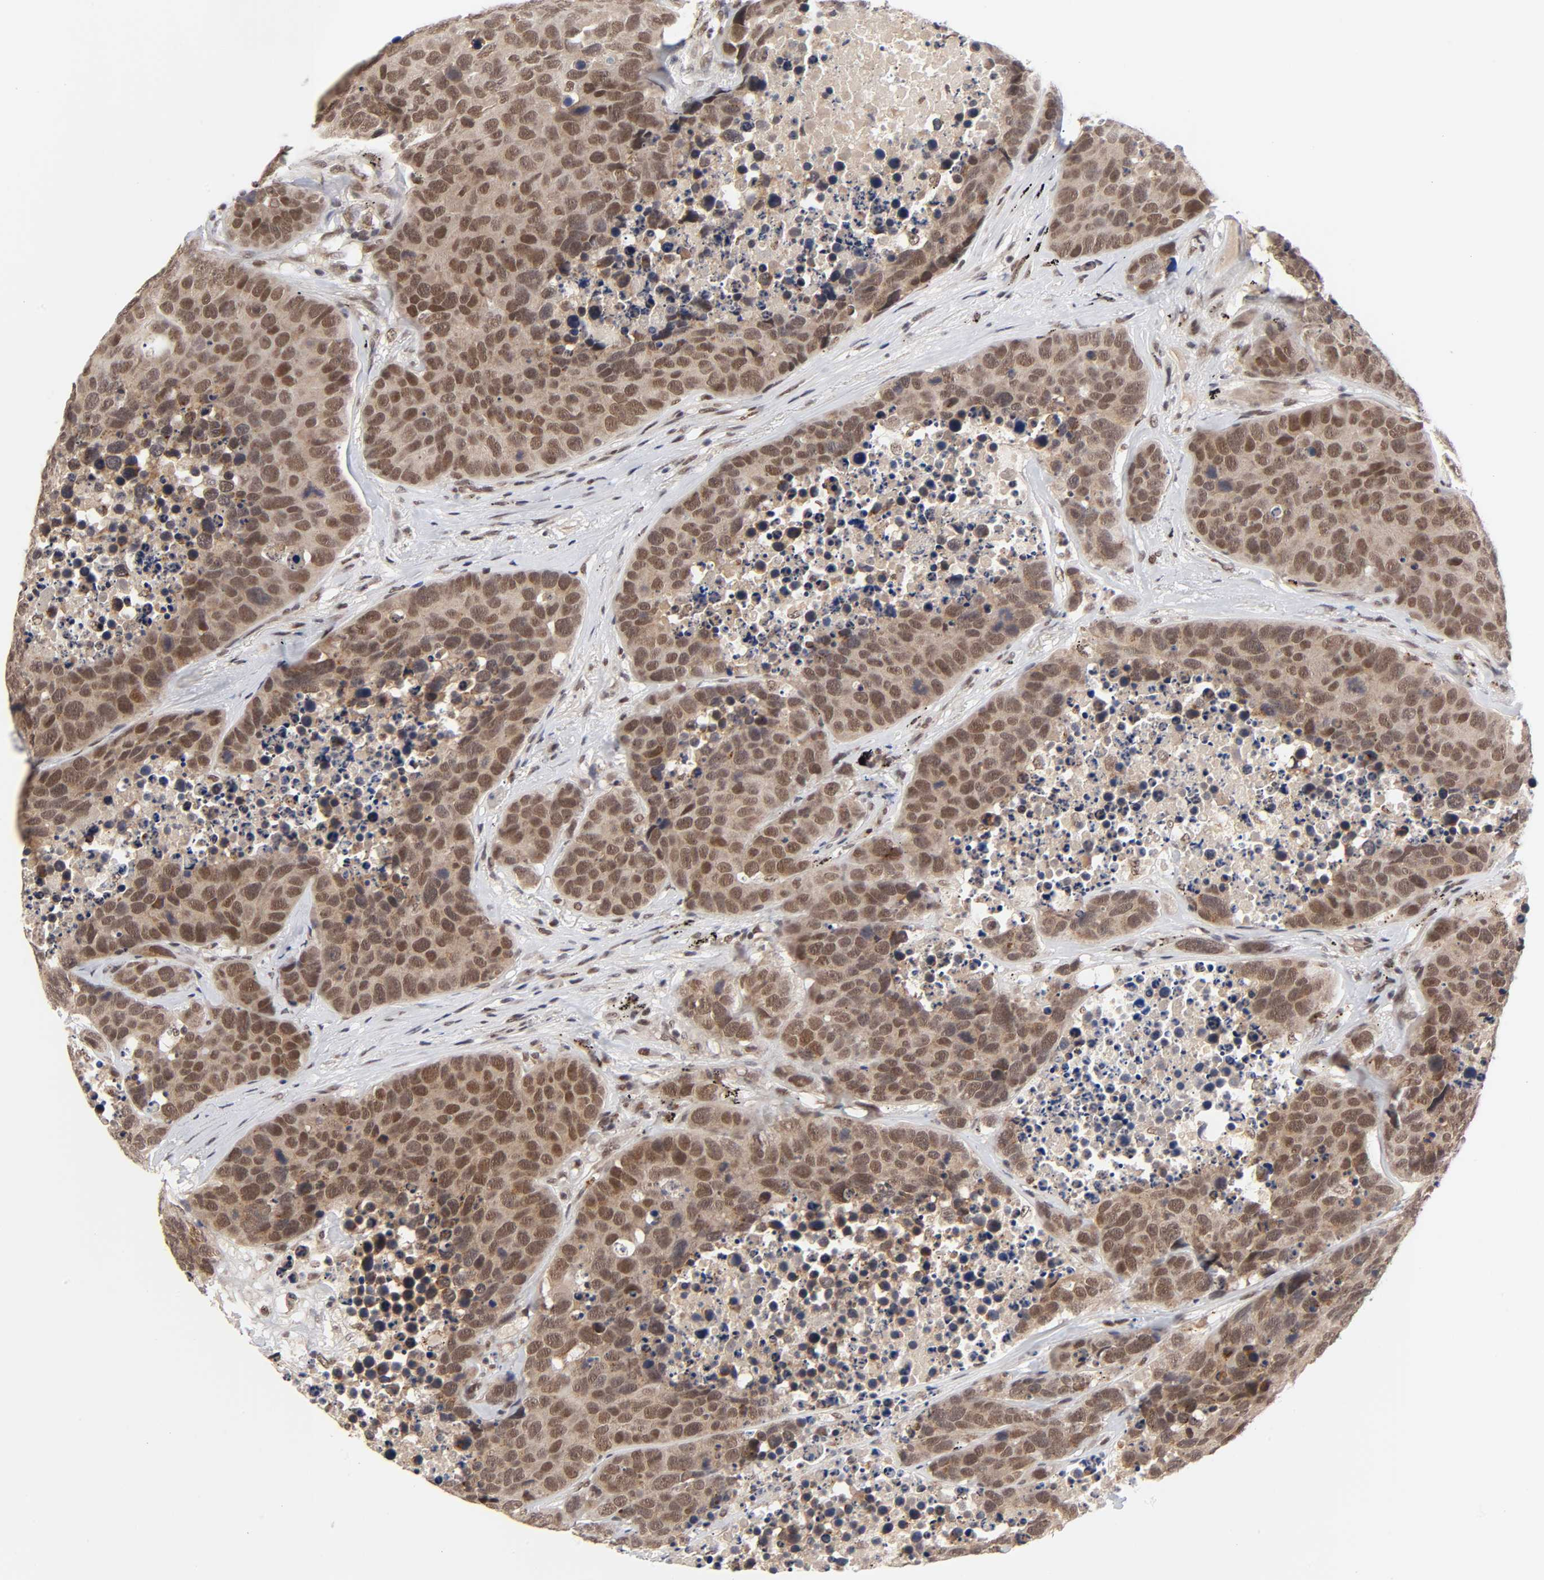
{"staining": {"intensity": "strong", "quantity": ">75%", "location": "cytoplasmic/membranous,nuclear"}, "tissue": "carcinoid", "cell_type": "Tumor cells", "image_type": "cancer", "snomed": [{"axis": "morphology", "description": "Carcinoid, malignant, NOS"}, {"axis": "topography", "description": "Lung"}], "caption": "The image displays immunohistochemical staining of carcinoid. There is strong cytoplasmic/membranous and nuclear positivity is appreciated in about >75% of tumor cells.", "gene": "EP300", "patient": {"sex": "male", "age": 60}}